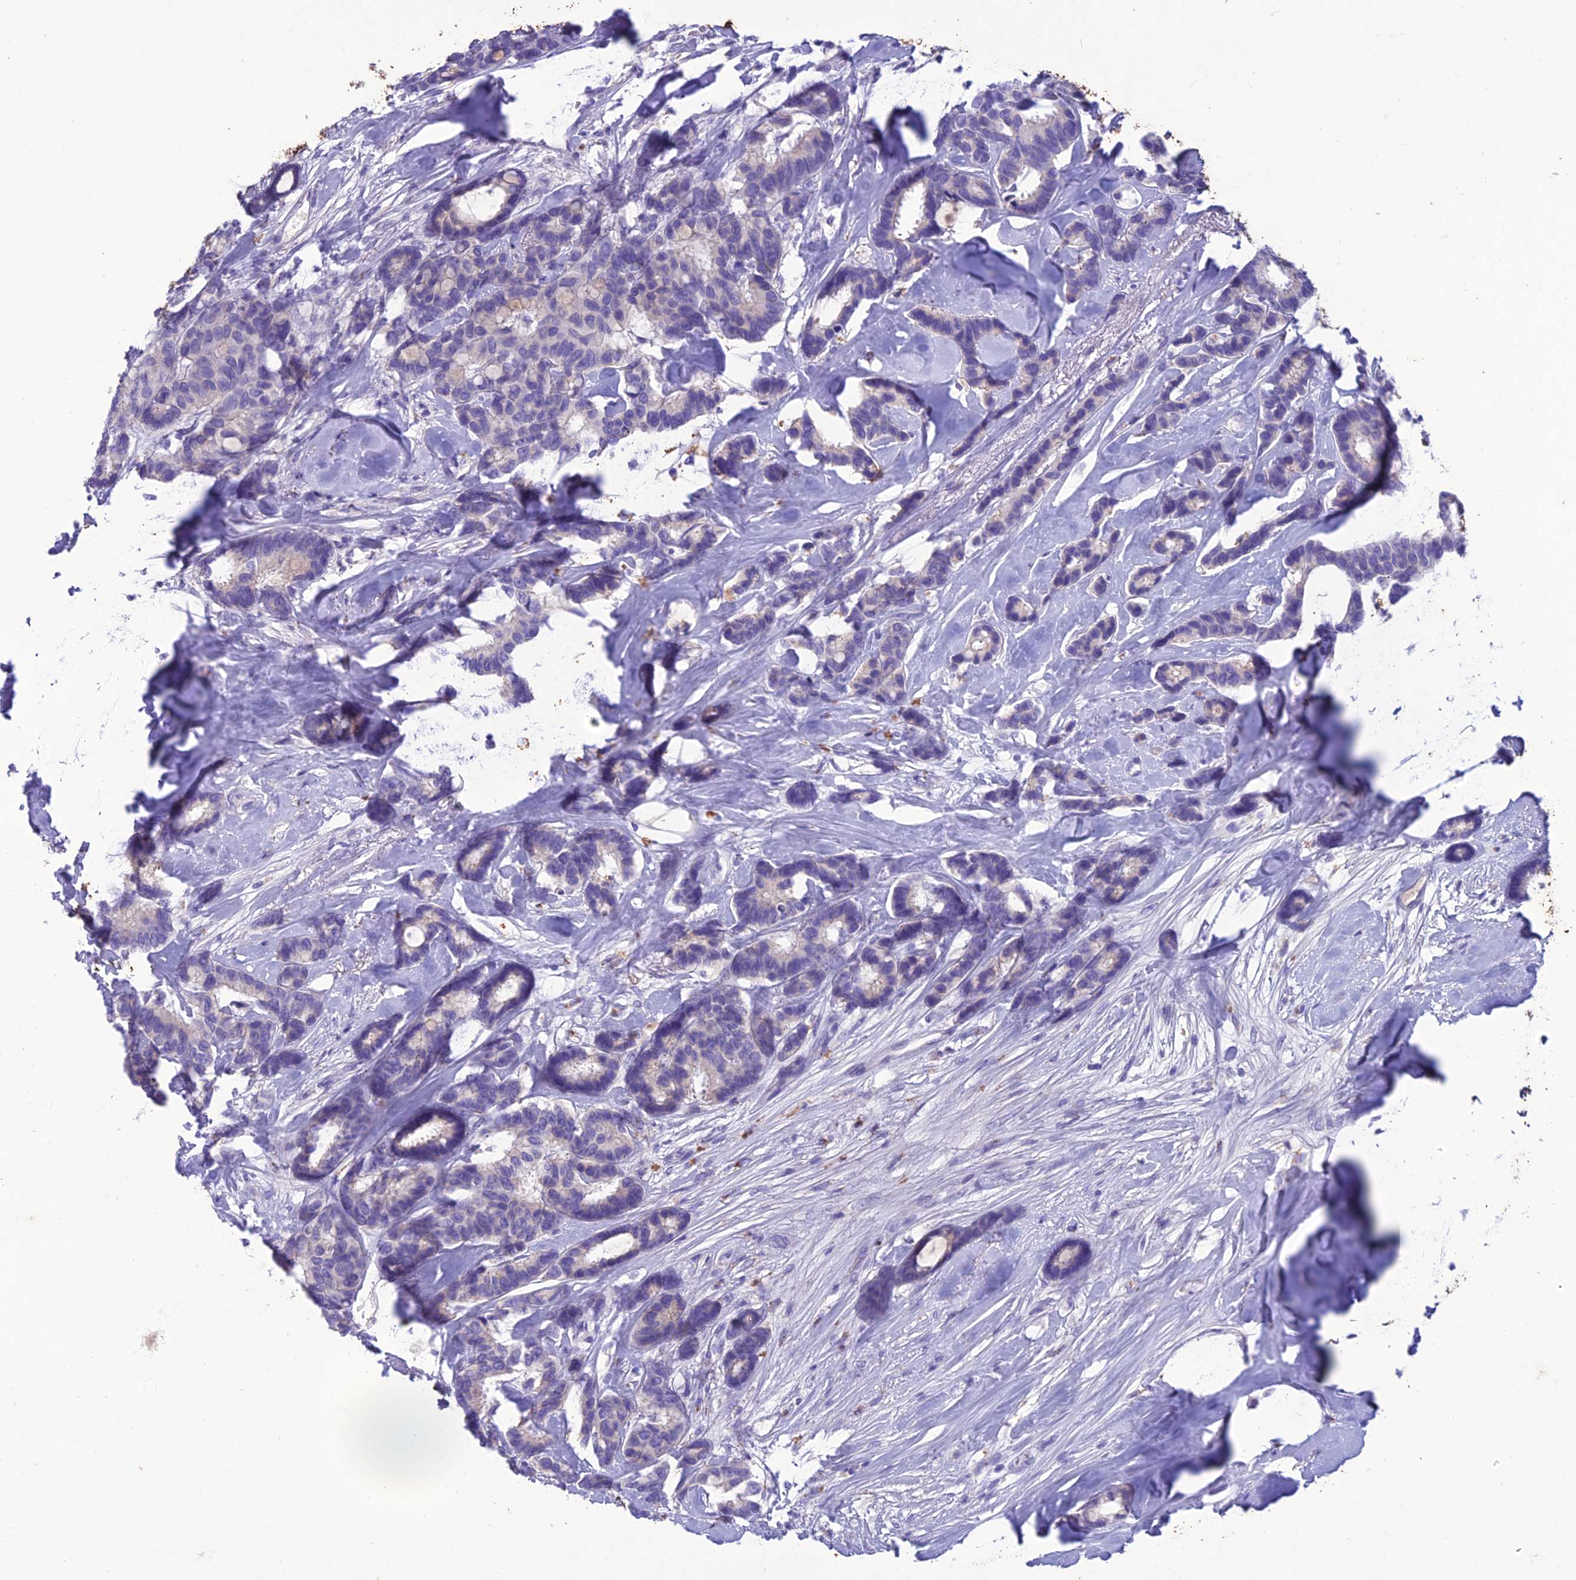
{"staining": {"intensity": "negative", "quantity": "none", "location": "none"}, "tissue": "breast cancer", "cell_type": "Tumor cells", "image_type": "cancer", "snomed": [{"axis": "morphology", "description": "Duct carcinoma"}, {"axis": "topography", "description": "Breast"}], "caption": "This is an immunohistochemistry (IHC) histopathology image of breast intraductal carcinoma. There is no positivity in tumor cells.", "gene": "IFT172", "patient": {"sex": "female", "age": 87}}